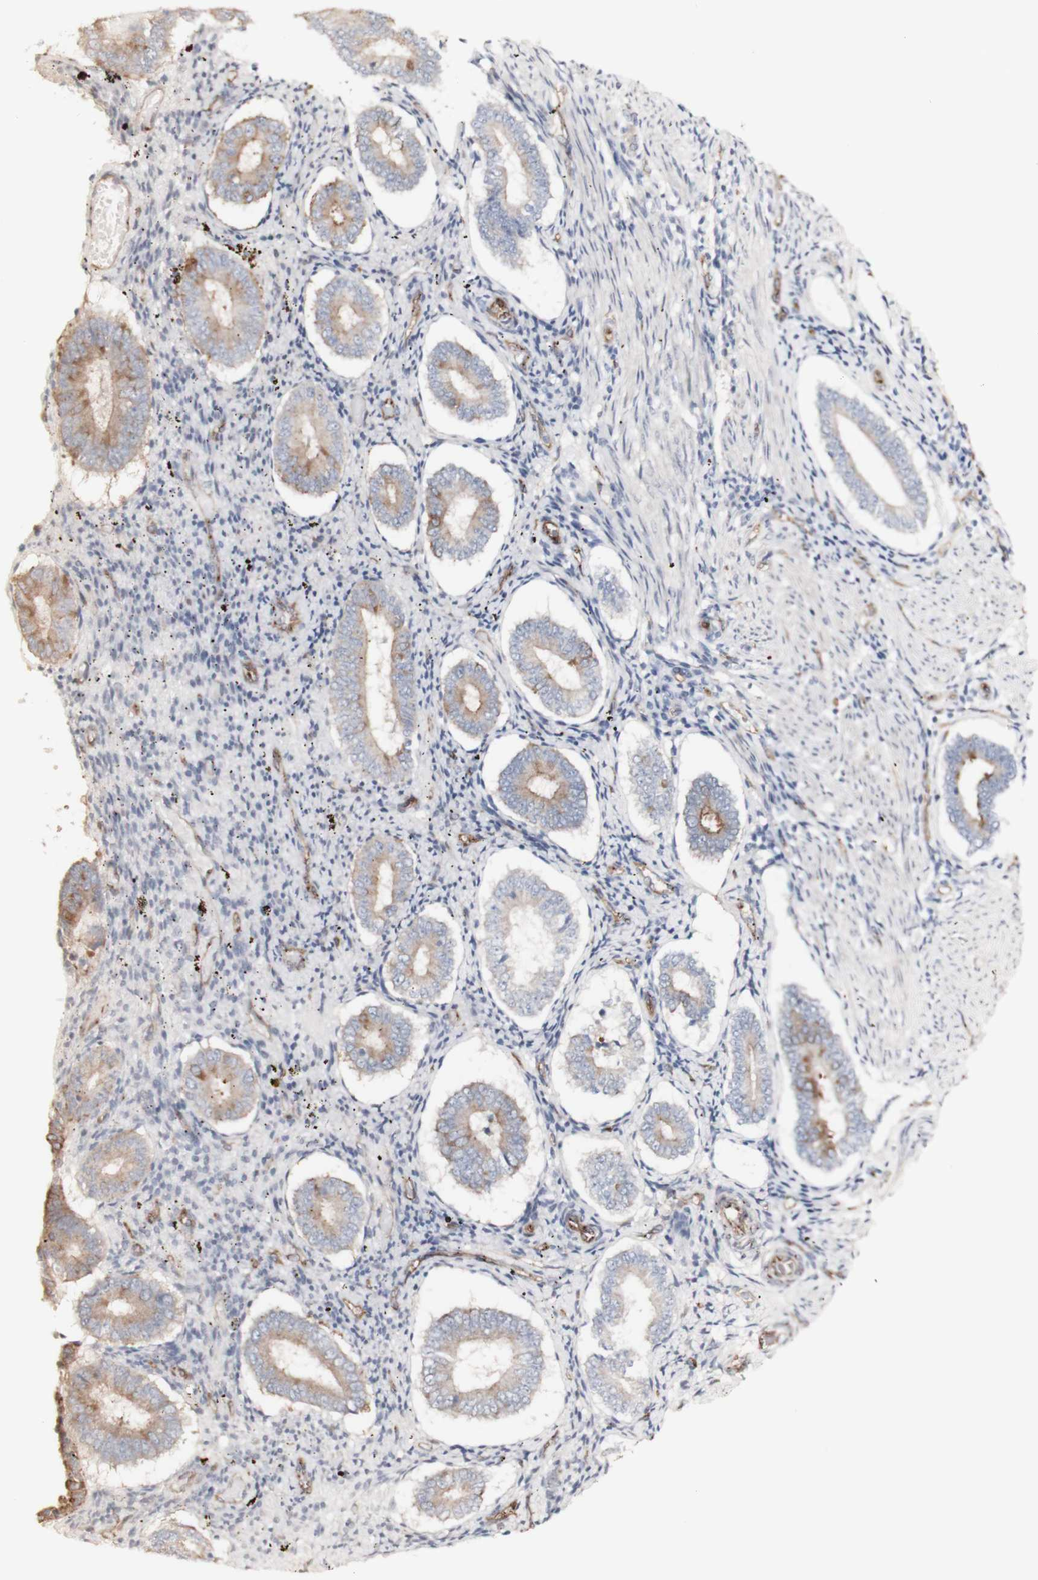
{"staining": {"intensity": "weak", "quantity": "25%-75%", "location": "cytoplasmic/membranous"}, "tissue": "endometrium", "cell_type": "Cells in endometrial stroma", "image_type": "normal", "snomed": [{"axis": "morphology", "description": "Normal tissue, NOS"}, {"axis": "topography", "description": "Endometrium"}], "caption": "Immunohistochemical staining of benign endometrium shows low levels of weak cytoplasmic/membranous staining in approximately 25%-75% of cells in endometrial stroma.", "gene": "LRIG3", "patient": {"sex": "female", "age": 42}}